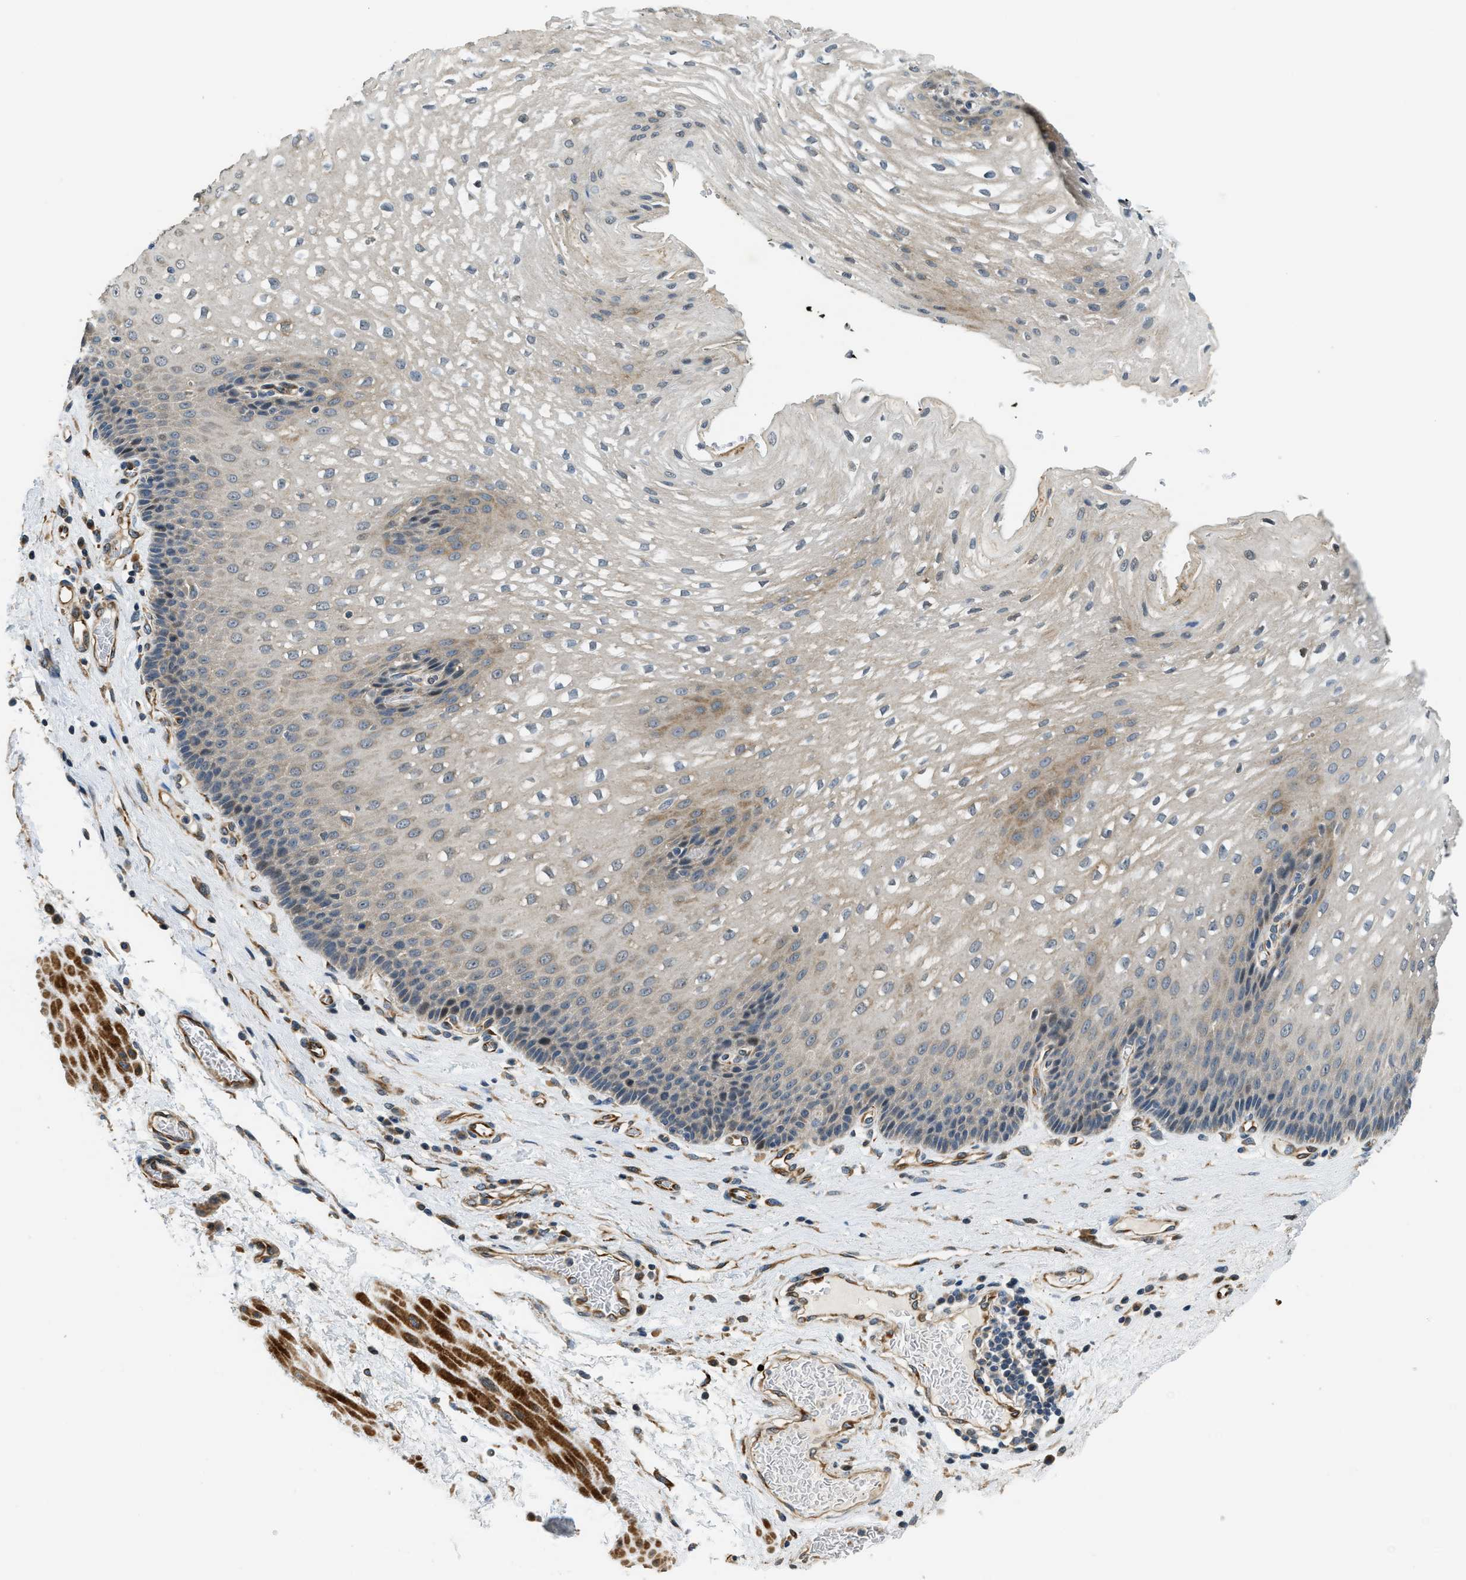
{"staining": {"intensity": "moderate", "quantity": "25%-75%", "location": "cytoplasmic/membranous"}, "tissue": "esophagus", "cell_type": "Squamous epithelial cells", "image_type": "normal", "snomed": [{"axis": "morphology", "description": "Normal tissue, NOS"}, {"axis": "topography", "description": "Esophagus"}], "caption": "Squamous epithelial cells demonstrate medium levels of moderate cytoplasmic/membranous expression in approximately 25%-75% of cells in normal human esophagus.", "gene": "ALOX12", "patient": {"sex": "male", "age": 48}}